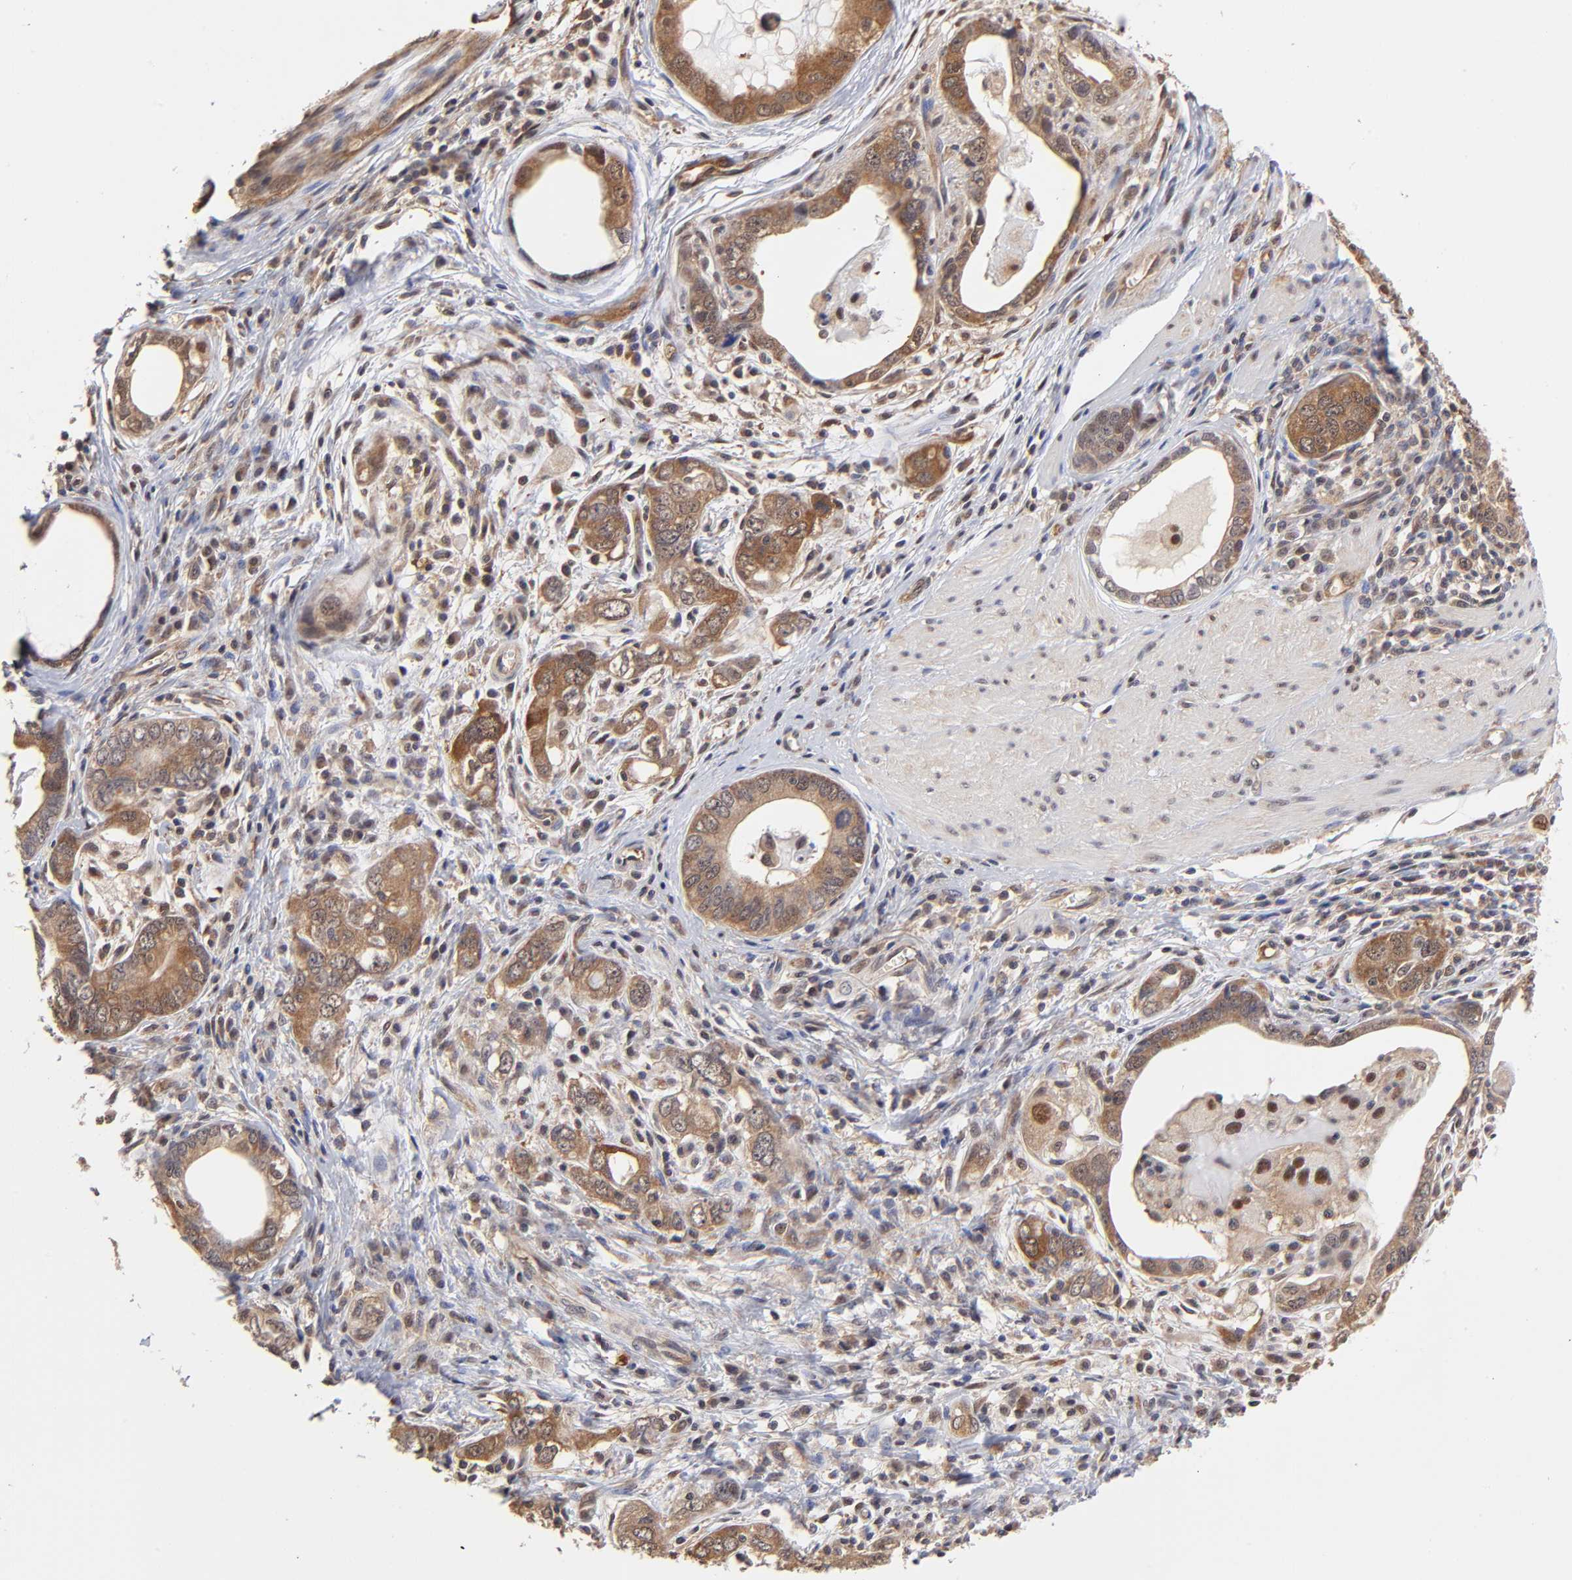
{"staining": {"intensity": "moderate", "quantity": ">75%", "location": "cytoplasmic/membranous"}, "tissue": "stomach cancer", "cell_type": "Tumor cells", "image_type": "cancer", "snomed": [{"axis": "morphology", "description": "Adenocarcinoma, NOS"}, {"axis": "topography", "description": "Stomach, lower"}], "caption": "A micrograph showing moderate cytoplasmic/membranous positivity in approximately >75% of tumor cells in stomach adenocarcinoma, as visualized by brown immunohistochemical staining.", "gene": "PSMC4", "patient": {"sex": "female", "age": 93}}